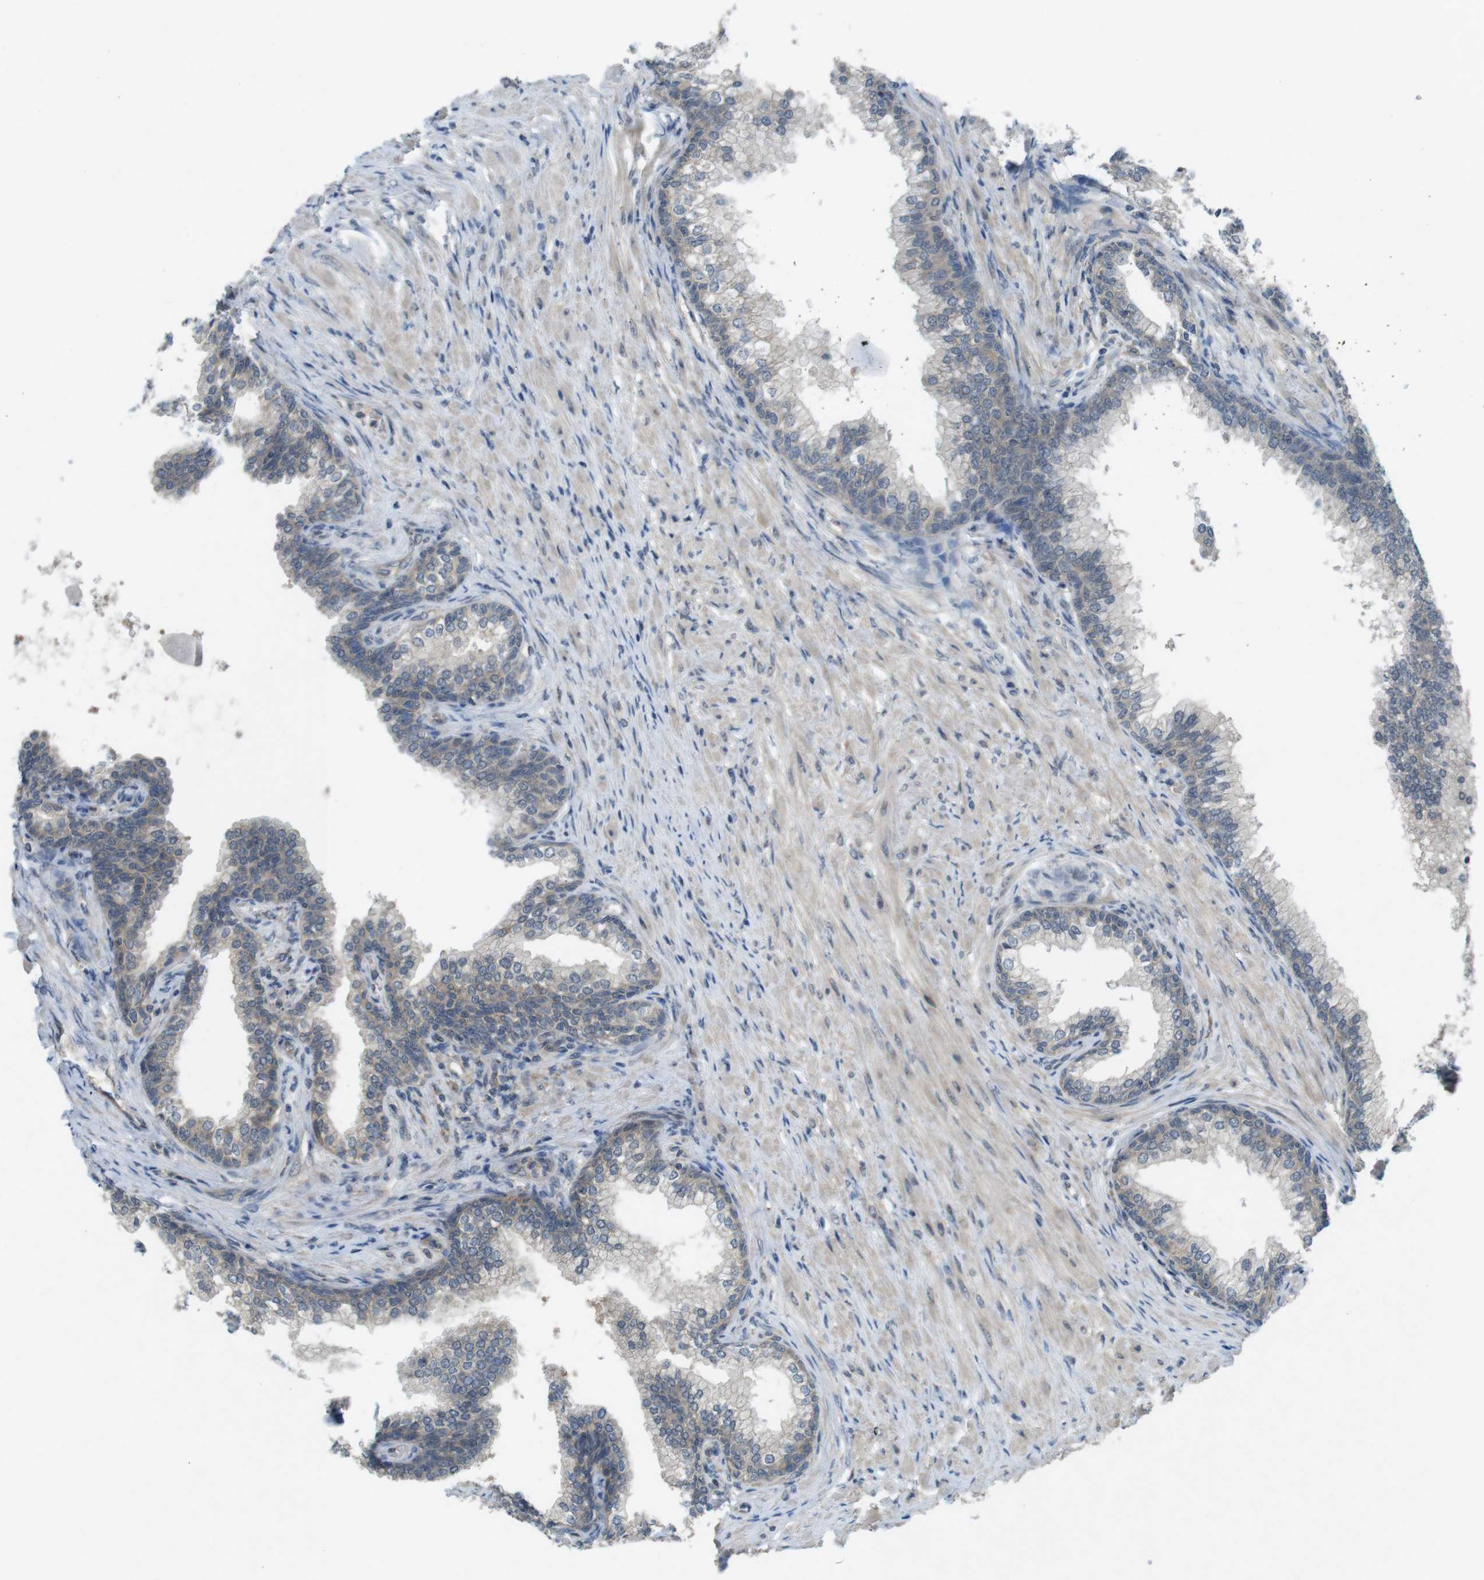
{"staining": {"intensity": "weak", "quantity": ">75%", "location": "cytoplasmic/membranous"}, "tissue": "prostate", "cell_type": "Glandular cells", "image_type": "normal", "snomed": [{"axis": "morphology", "description": "Normal tissue, NOS"}, {"axis": "morphology", "description": "Urothelial carcinoma, Low grade"}, {"axis": "topography", "description": "Urinary bladder"}, {"axis": "topography", "description": "Prostate"}], "caption": "DAB immunohistochemical staining of benign prostate shows weak cytoplasmic/membranous protein expression in about >75% of glandular cells. The staining is performed using DAB (3,3'-diaminobenzidine) brown chromogen to label protein expression. The nuclei are counter-stained blue using hematoxylin.", "gene": "SUGT1", "patient": {"sex": "male", "age": 60}}